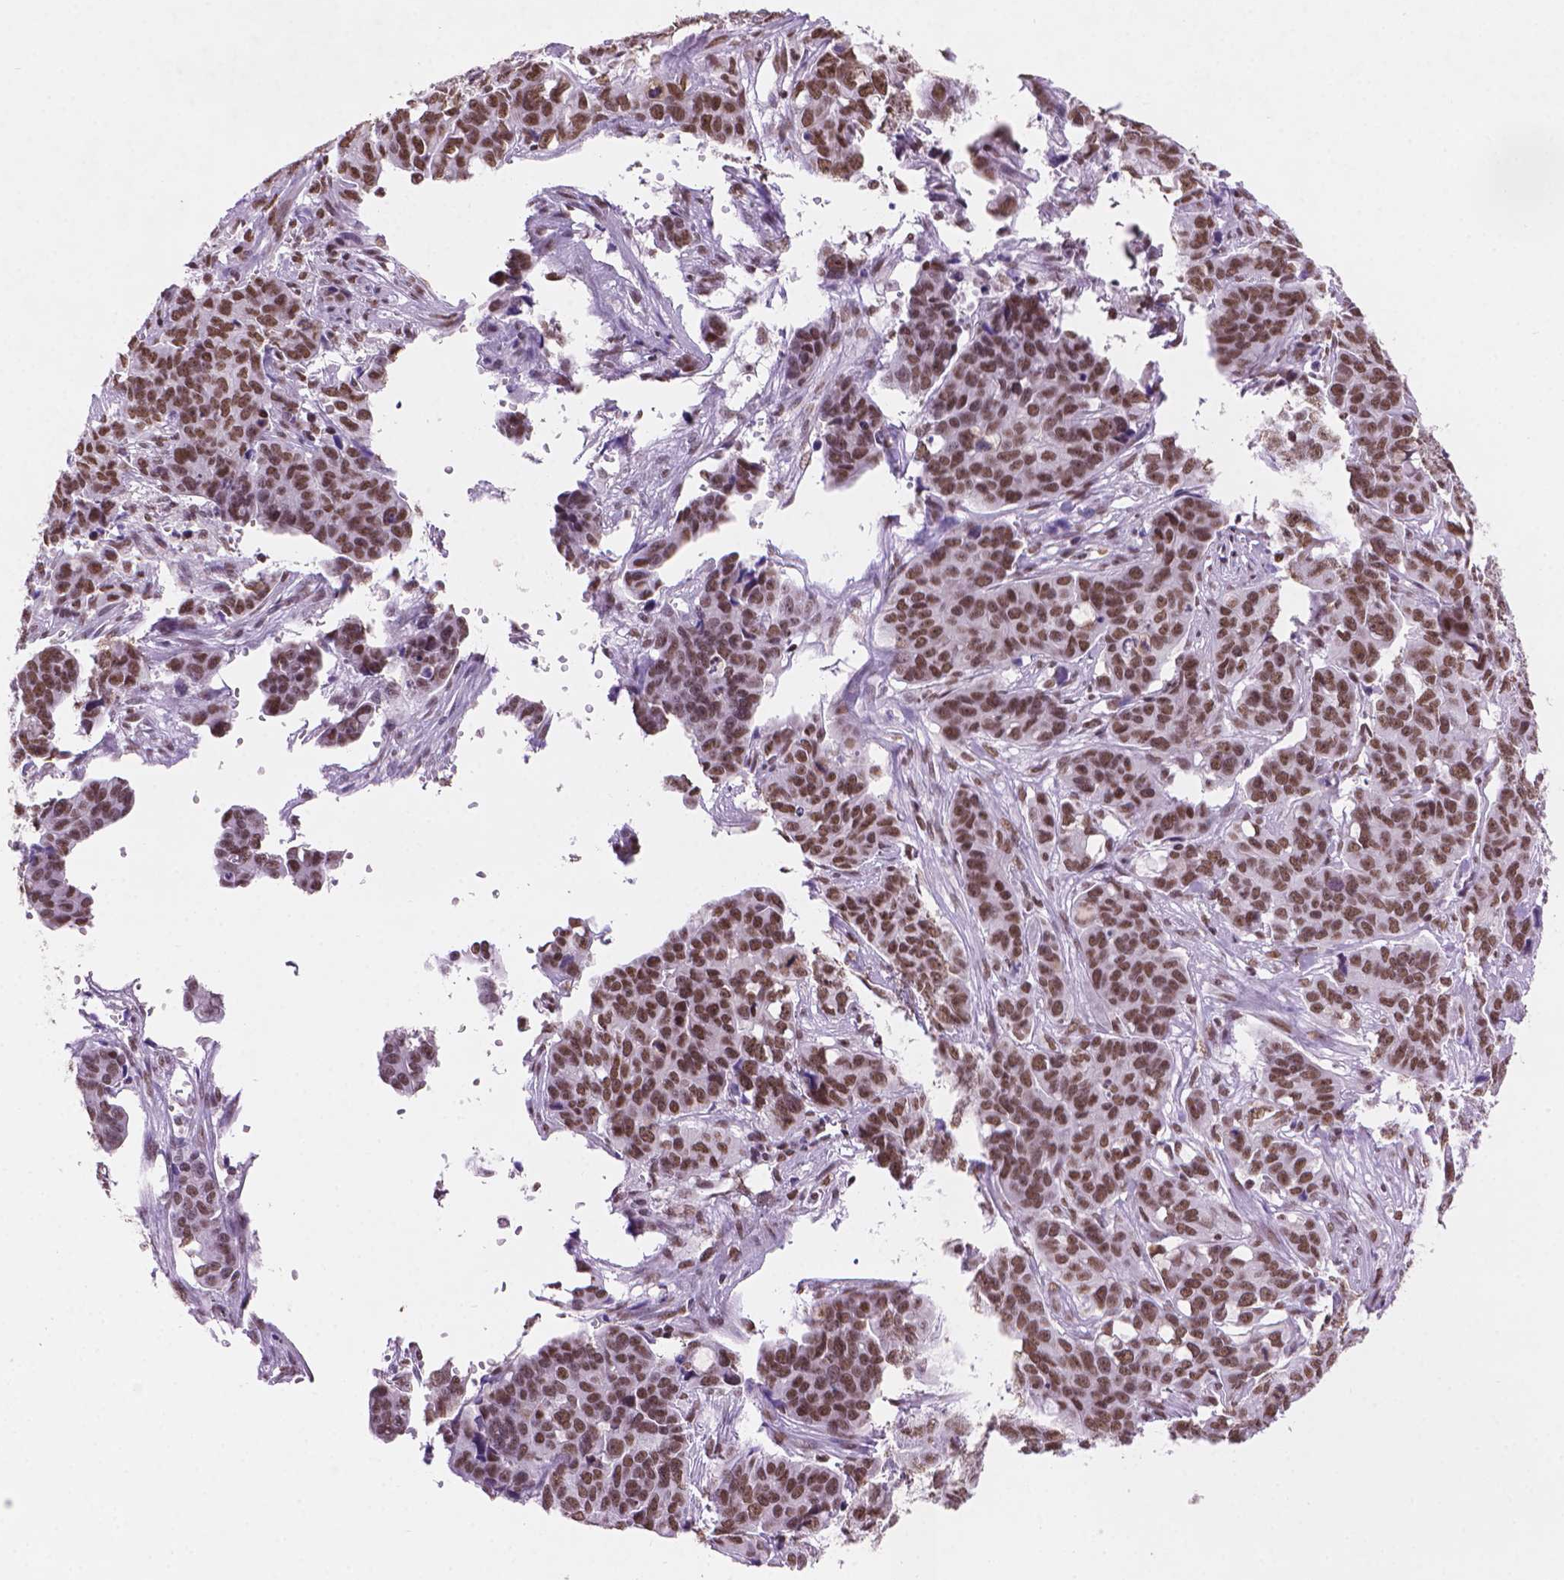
{"staining": {"intensity": "moderate", "quantity": ">75%", "location": "nuclear"}, "tissue": "ovarian cancer", "cell_type": "Tumor cells", "image_type": "cancer", "snomed": [{"axis": "morphology", "description": "Carcinoma, endometroid"}, {"axis": "topography", "description": "Ovary"}], "caption": "A brown stain highlights moderate nuclear expression of a protein in ovarian endometroid carcinoma tumor cells.", "gene": "RPA4", "patient": {"sex": "female", "age": 78}}